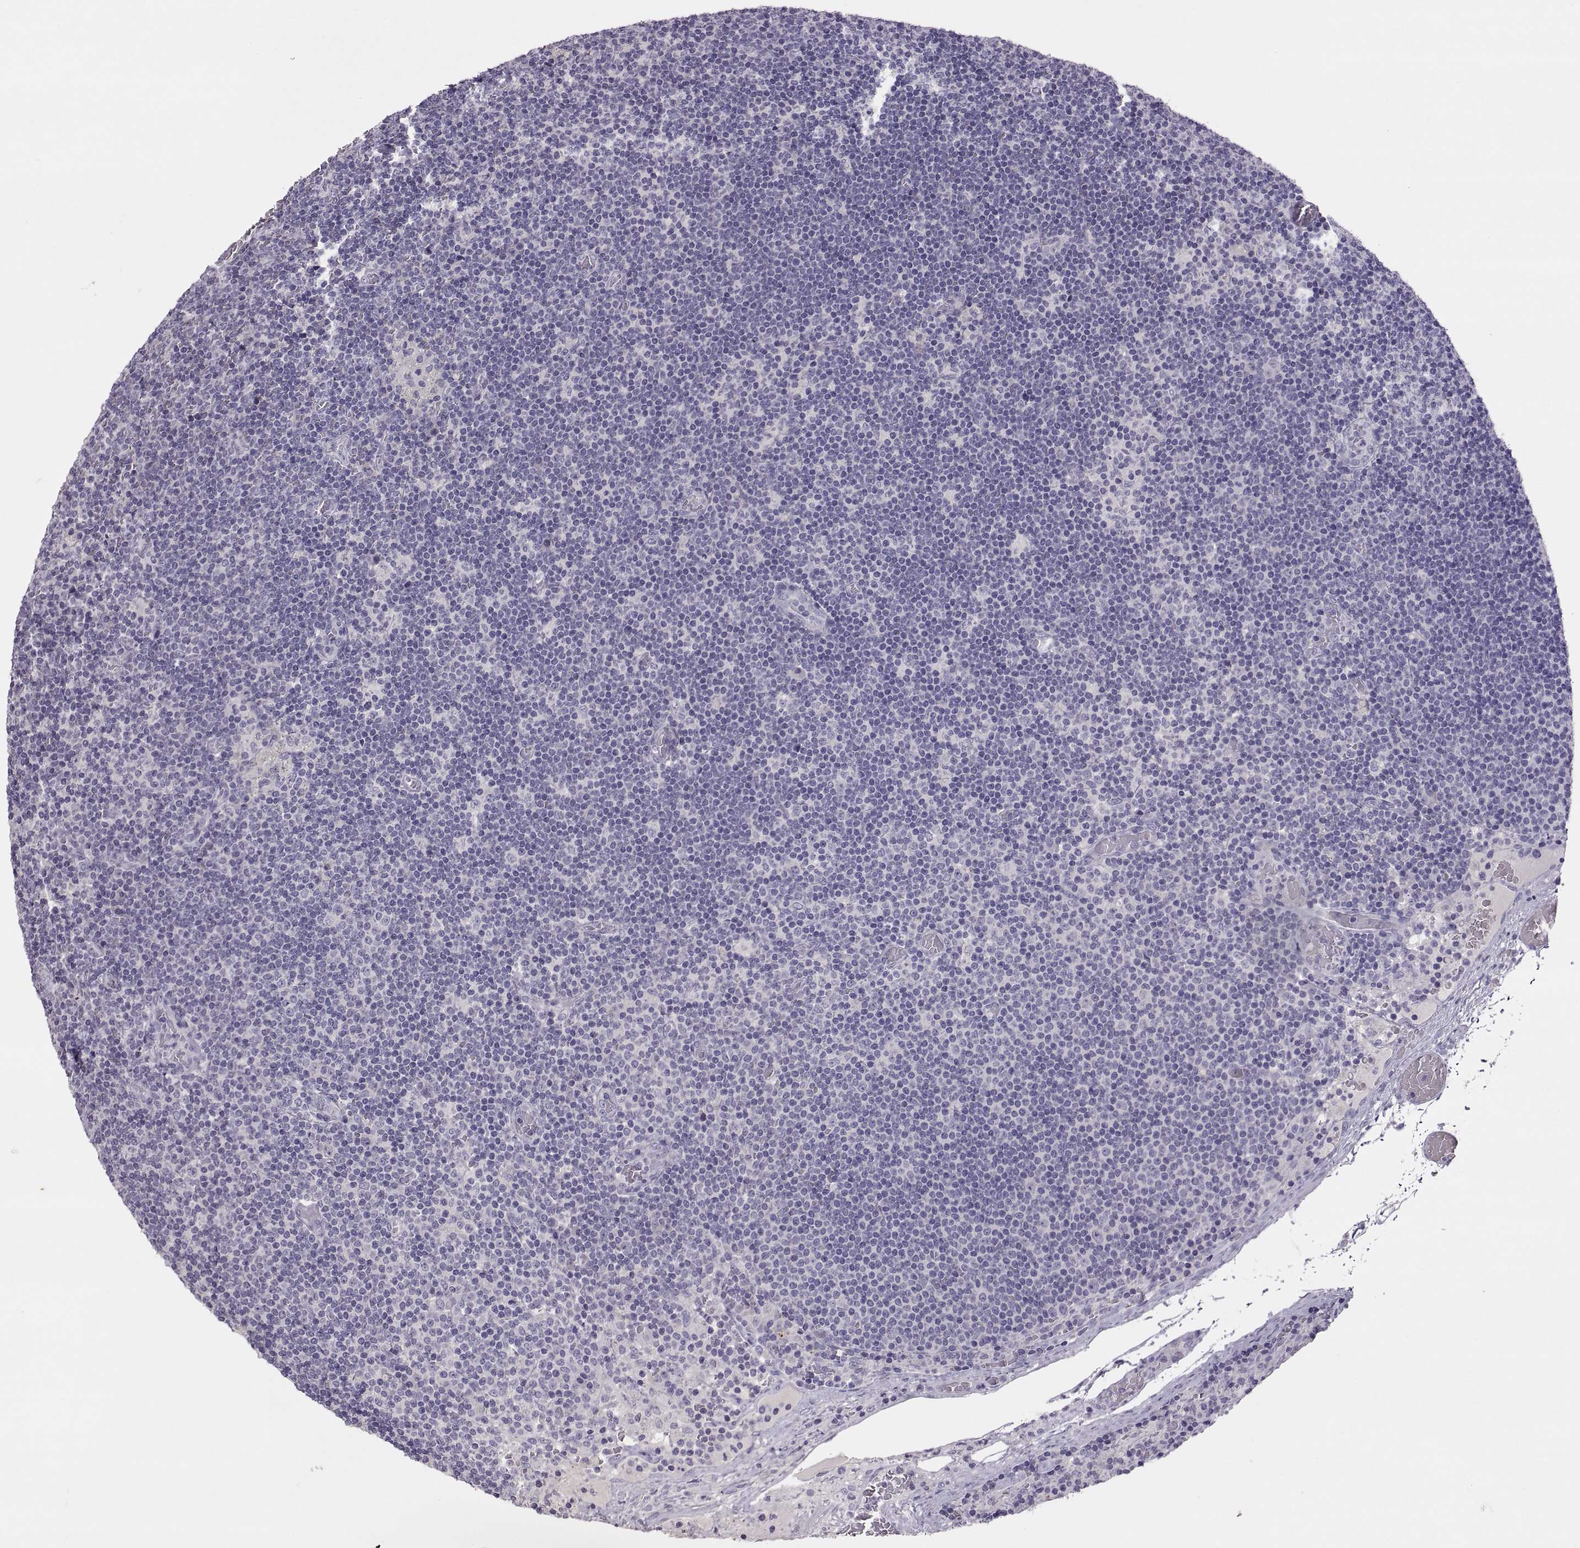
{"staining": {"intensity": "negative", "quantity": "none", "location": "none"}, "tissue": "lymph node", "cell_type": "Germinal center cells", "image_type": "normal", "snomed": [{"axis": "morphology", "description": "Normal tissue, NOS"}, {"axis": "topography", "description": "Lymph node"}], "caption": "Germinal center cells are negative for brown protein staining in normal lymph node. (Immunohistochemistry, brightfield microscopy, high magnification).", "gene": "TBX19", "patient": {"sex": "male", "age": 63}}